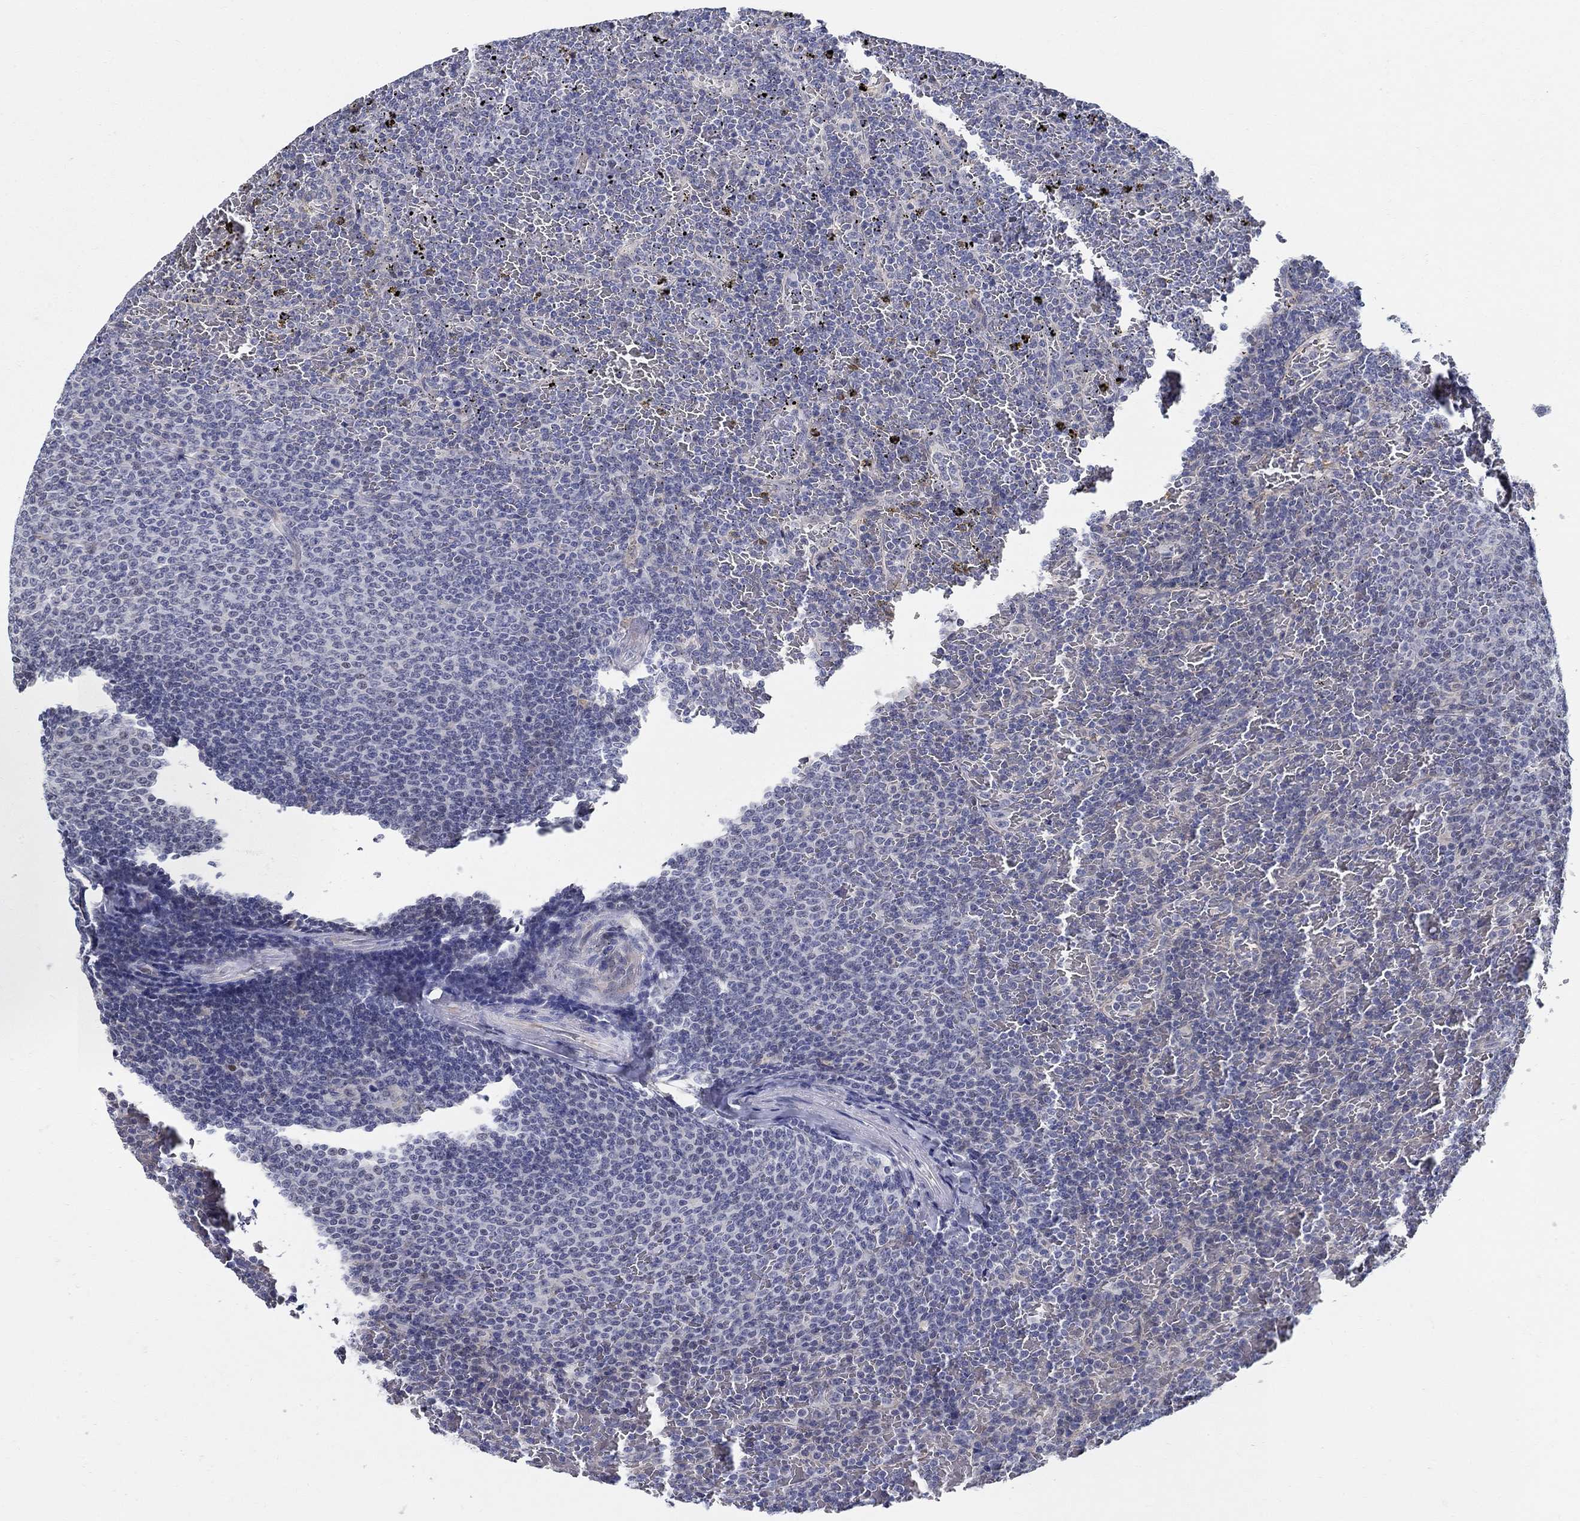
{"staining": {"intensity": "negative", "quantity": "none", "location": "none"}, "tissue": "lymphoma", "cell_type": "Tumor cells", "image_type": "cancer", "snomed": [{"axis": "morphology", "description": "Malignant lymphoma, non-Hodgkin's type, Low grade"}, {"axis": "topography", "description": "Spleen"}], "caption": "Tumor cells are negative for protein expression in human lymphoma.", "gene": "C16orf46", "patient": {"sex": "female", "age": 77}}